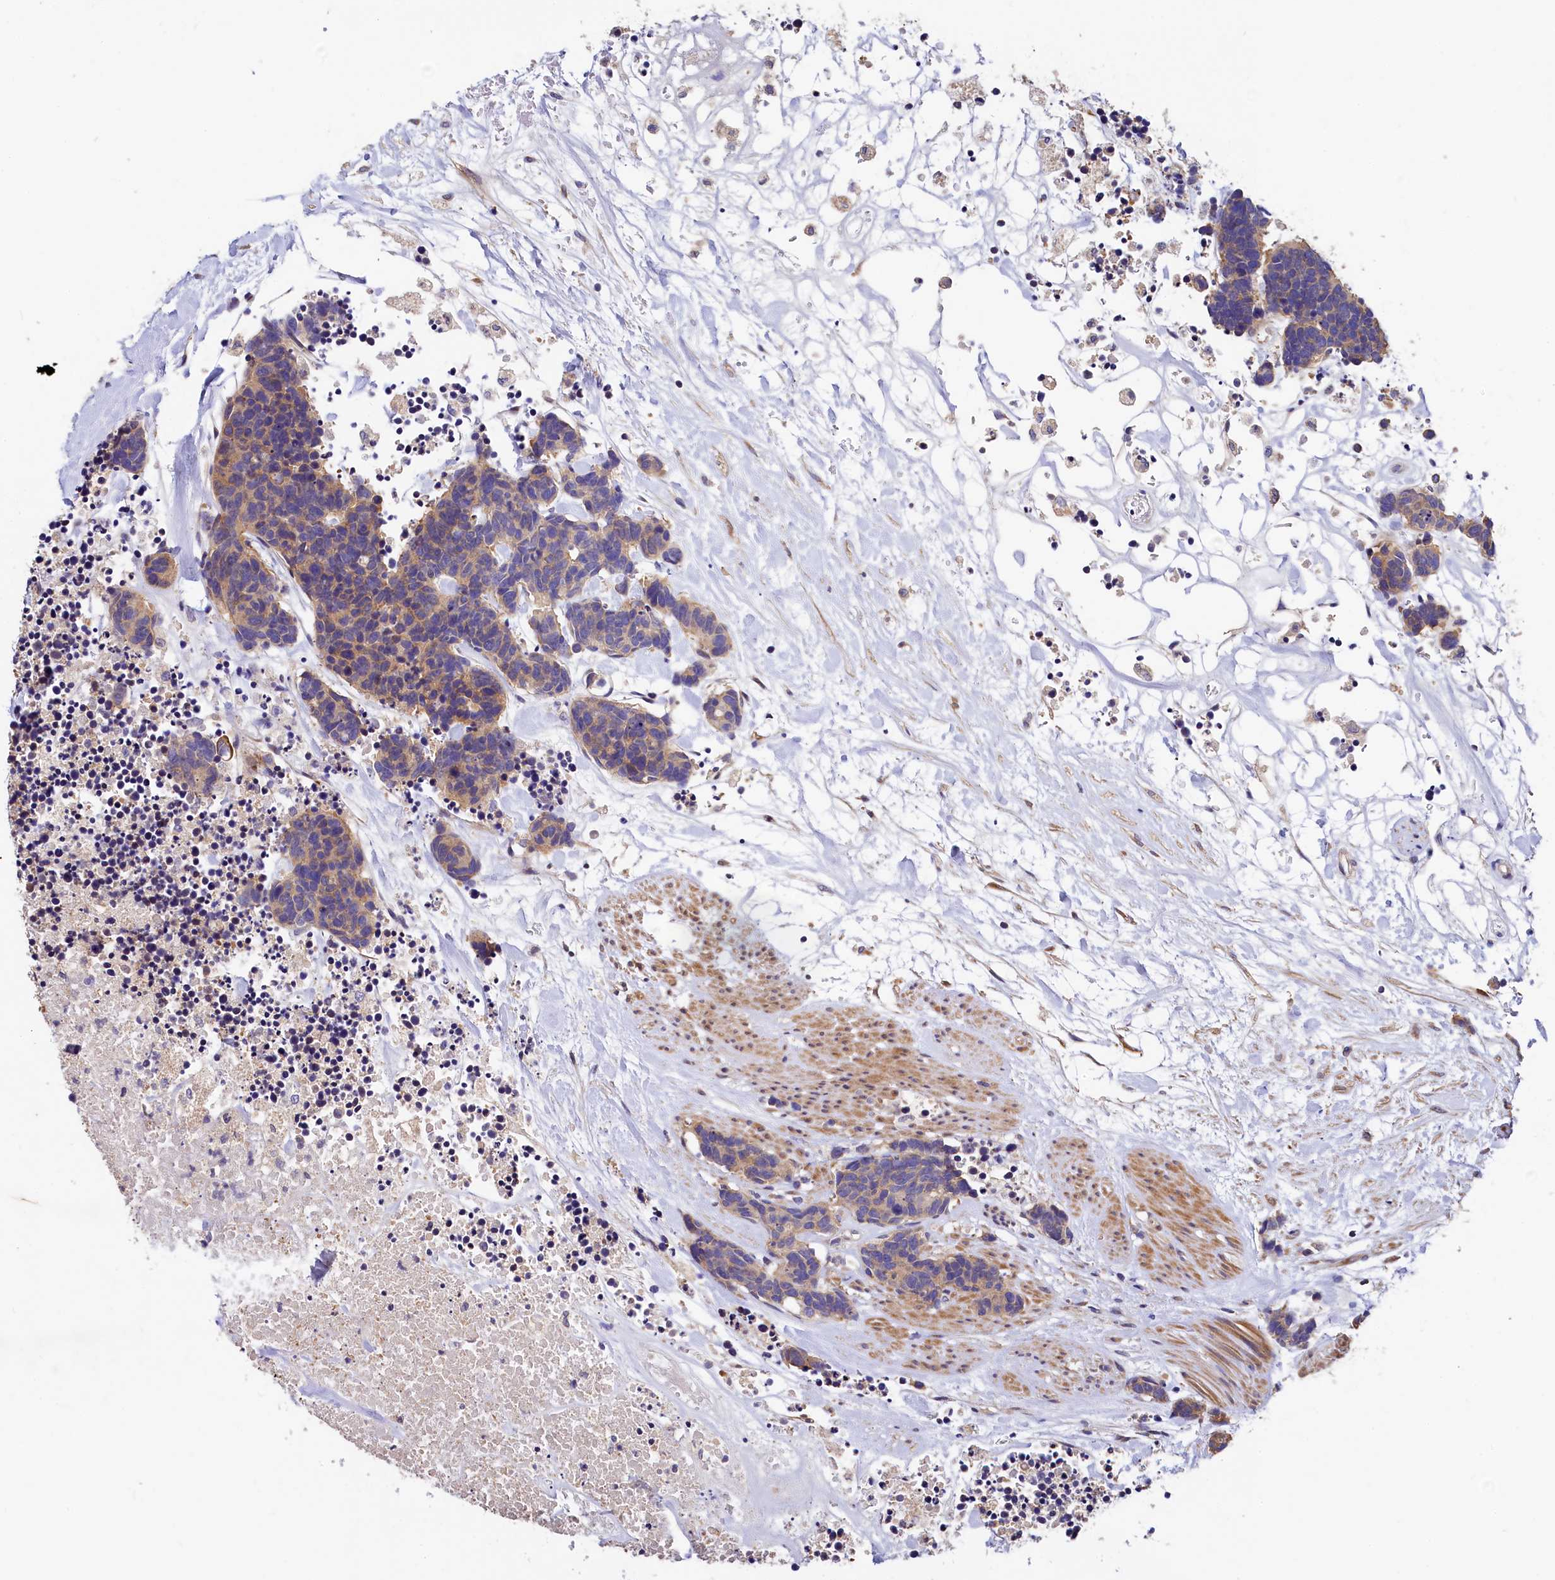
{"staining": {"intensity": "weak", "quantity": "<25%", "location": "cytoplasmic/membranous"}, "tissue": "carcinoid", "cell_type": "Tumor cells", "image_type": "cancer", "snomed": [{"axis": "morphology", "description": "Carcinoma, NOS"}, {"axis": "morphology", "description": "Carcinoid, malignant, NOS"}, {"axis": "topography", "description": "Urinary bladder"}], "caption": "Immunohistochemistry of carcinoma exhibits no expression in tumor cells.", "gene": "EPS8L2", "patient": {"sex": "male", "age": 57}}